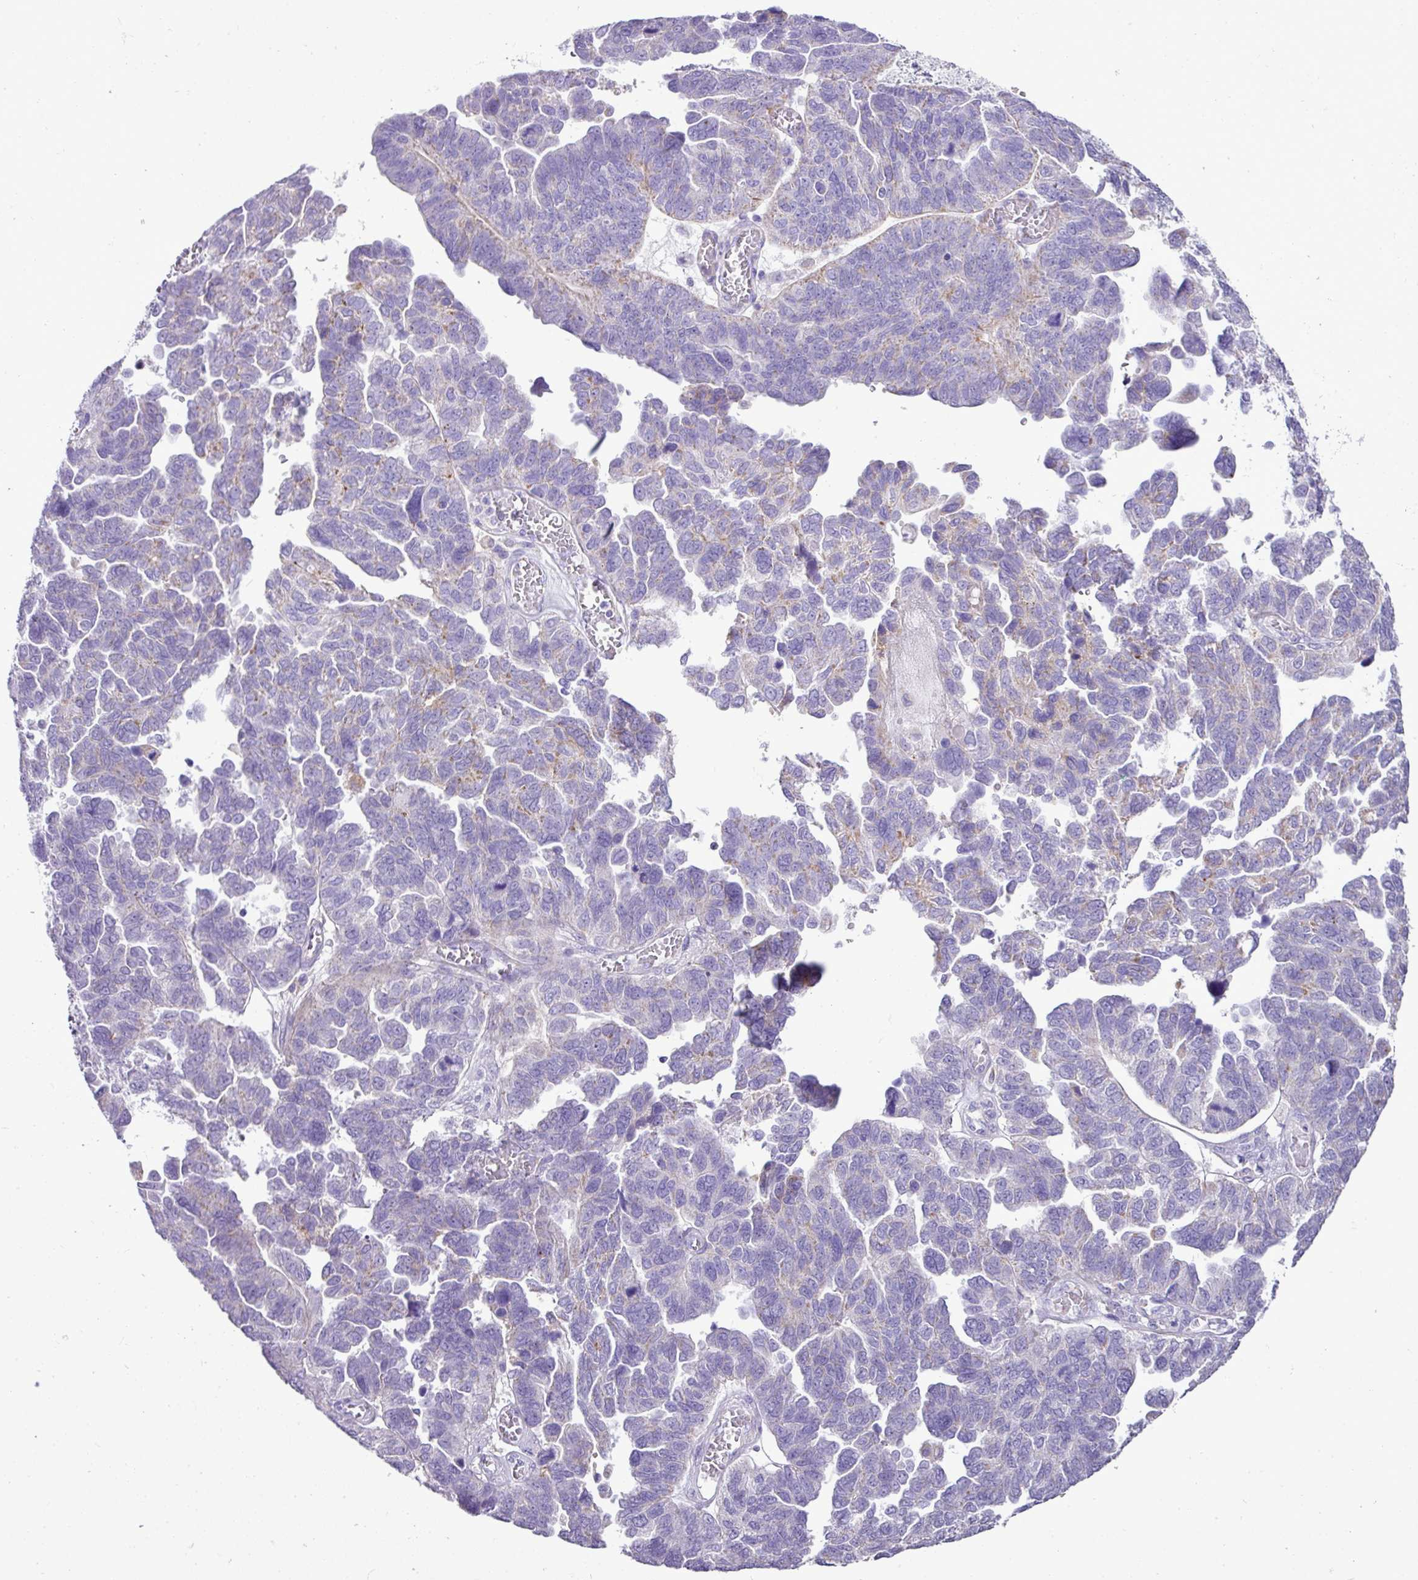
{"staining": {"intensity": "moderate", "quantity": "<25%", "location": "cytoplasmic/membranous"}, "tissue": "ovarian cancer", "cell_type": "Tumor cells", "image_type": "cancer", "snomed": [{"axis": "morphology", "description": "Cystadenocarcinoma, serous, NOS"}, {"axis": "topography", "description": "Ovary"}], "caption": "Immunohistochemical staining of human ovarian serous cystadenocarcinoma shows low levels of moderate cytoplasmic/membranous staining in about <25% of tumor cells. The protein is stained brown, and the nuclei are stained in blue (DAB IHC with brightfield microscopy, high magnification).", "gene": "PGAP4", "patient": {"sex": "female", "age": 64}}